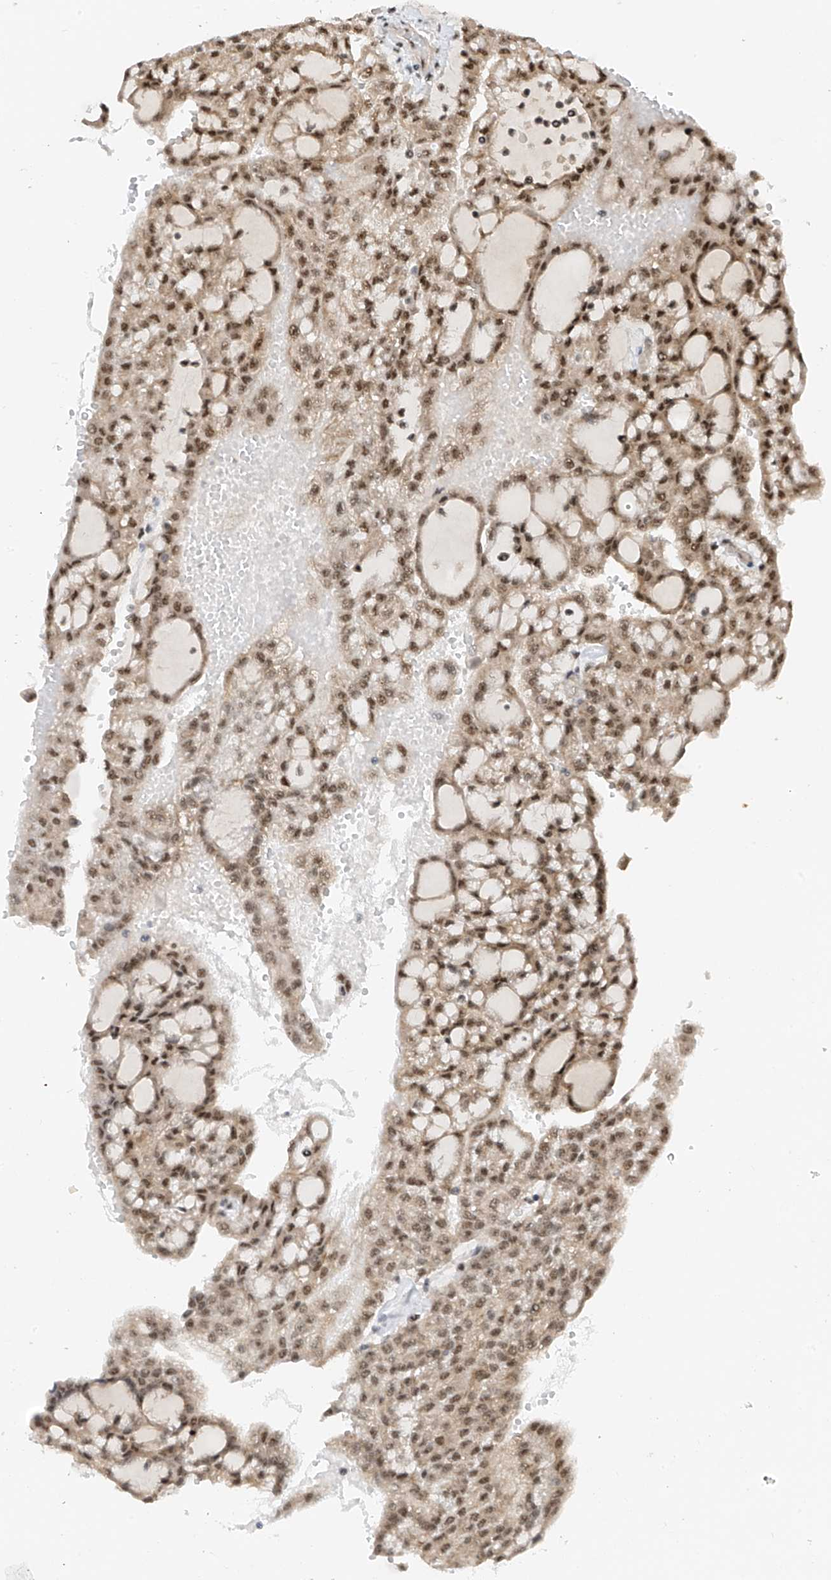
{"staining": {"intensity": "moderate", "quantity": ">75%", "location": "nuclear"}, "tissue": "renal cancer", "cell_type": "Tumor cells", "image_type": "cancer", "snomed": [{"axis": "morphology", "description": "Adenocarcinoma, NOS"}, {"axis": "topography", "description": "Kidney"}], "caption": "A micrograph of human renal cancer stained for a protein displays moderate nuclear brown staining in tumor cells.", "gene": "RPAIN", "patient": {"sex": "male", "age": 63}}